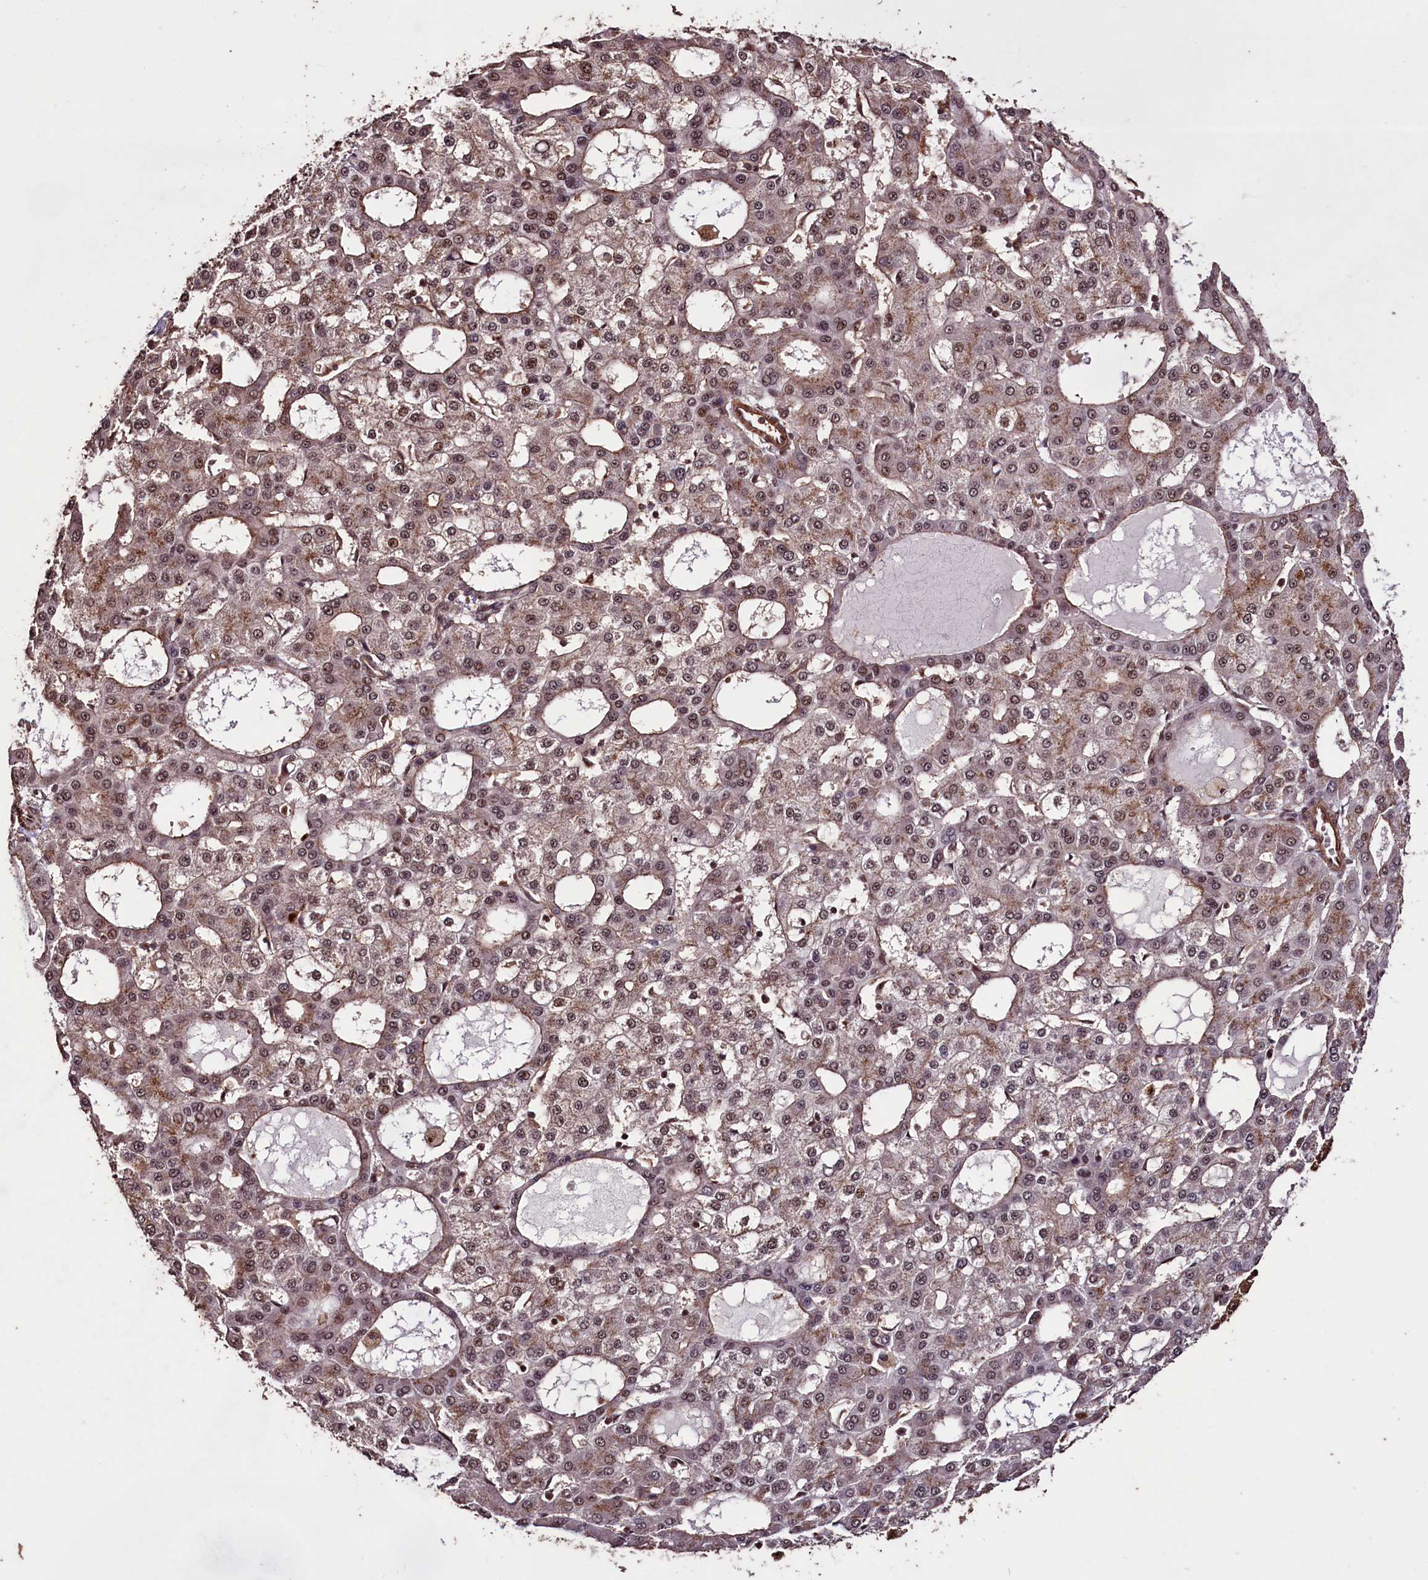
{"staining": {"intensity": "moderate", "quantity": ">75%", "location": "cytoplasmic/membranous,nuclear"}, "tissue": "liver cancer", "cell_type": "Tumor cells", "image_type": "cancer", "snomed": [{"axis": "morphology", "description": "Carcinoma, Hepatocellular, NOS"}, {"axis": "topography", "description": "Liver"}], "caption": "A medium amount of moderate cytoplasmic/membranous and nuclear positivity is appreciated in approximately >75% of tumor cells in liver cancer tissue. Immunohistochemistry (ihc) stains the protein of interest in brown and the nuclei are stained blue.", "gene": "SFSWAP", "patient": {"sex": "male", "age": 47}}